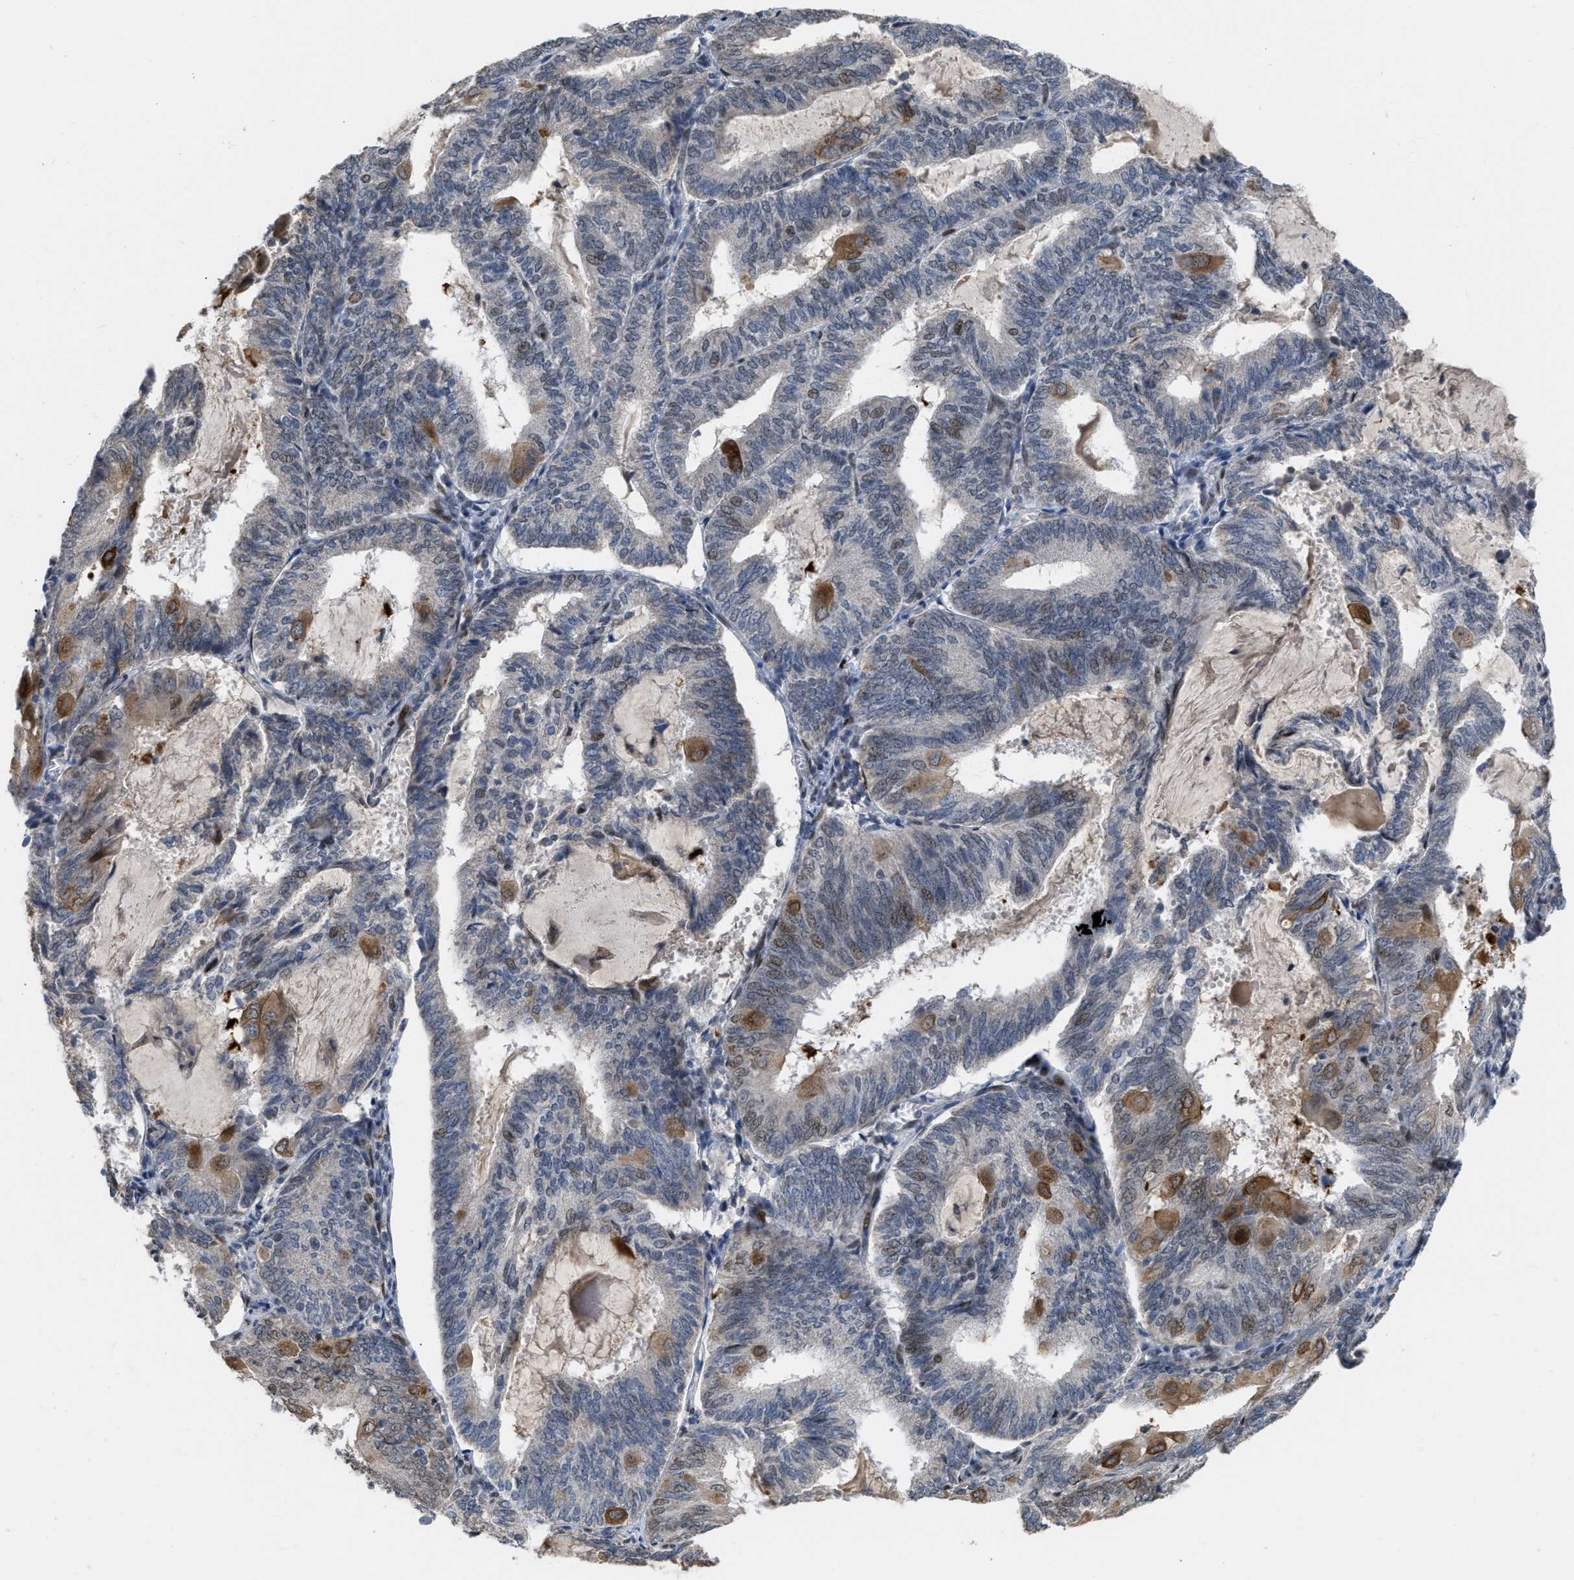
{"staining": {"intensity": "moderate", "quantity": "25%-75%", "location": "cytoplasmic/membranous,nuclear"}, "tissue": "endometrial cancer", "cell_type": "Tumor cells", "image_type": "cancer", "snomed": [{"axis": "morphology", "description": "Adenocarcinoma, NOS"}, {"axis": "topography", "description": "Endometrium"}], "caption": "An immunohistochemistry micrograph of neoplastic tissue is shown. Protein staining in brown highlights moderate cytoplasmic/membranous and nuclear positivity in endometrial cancer within tumor cells. Nuclei are stained in blue.", "gene": "SETDB1", "patient": {"sex": "female", "age": 81}}